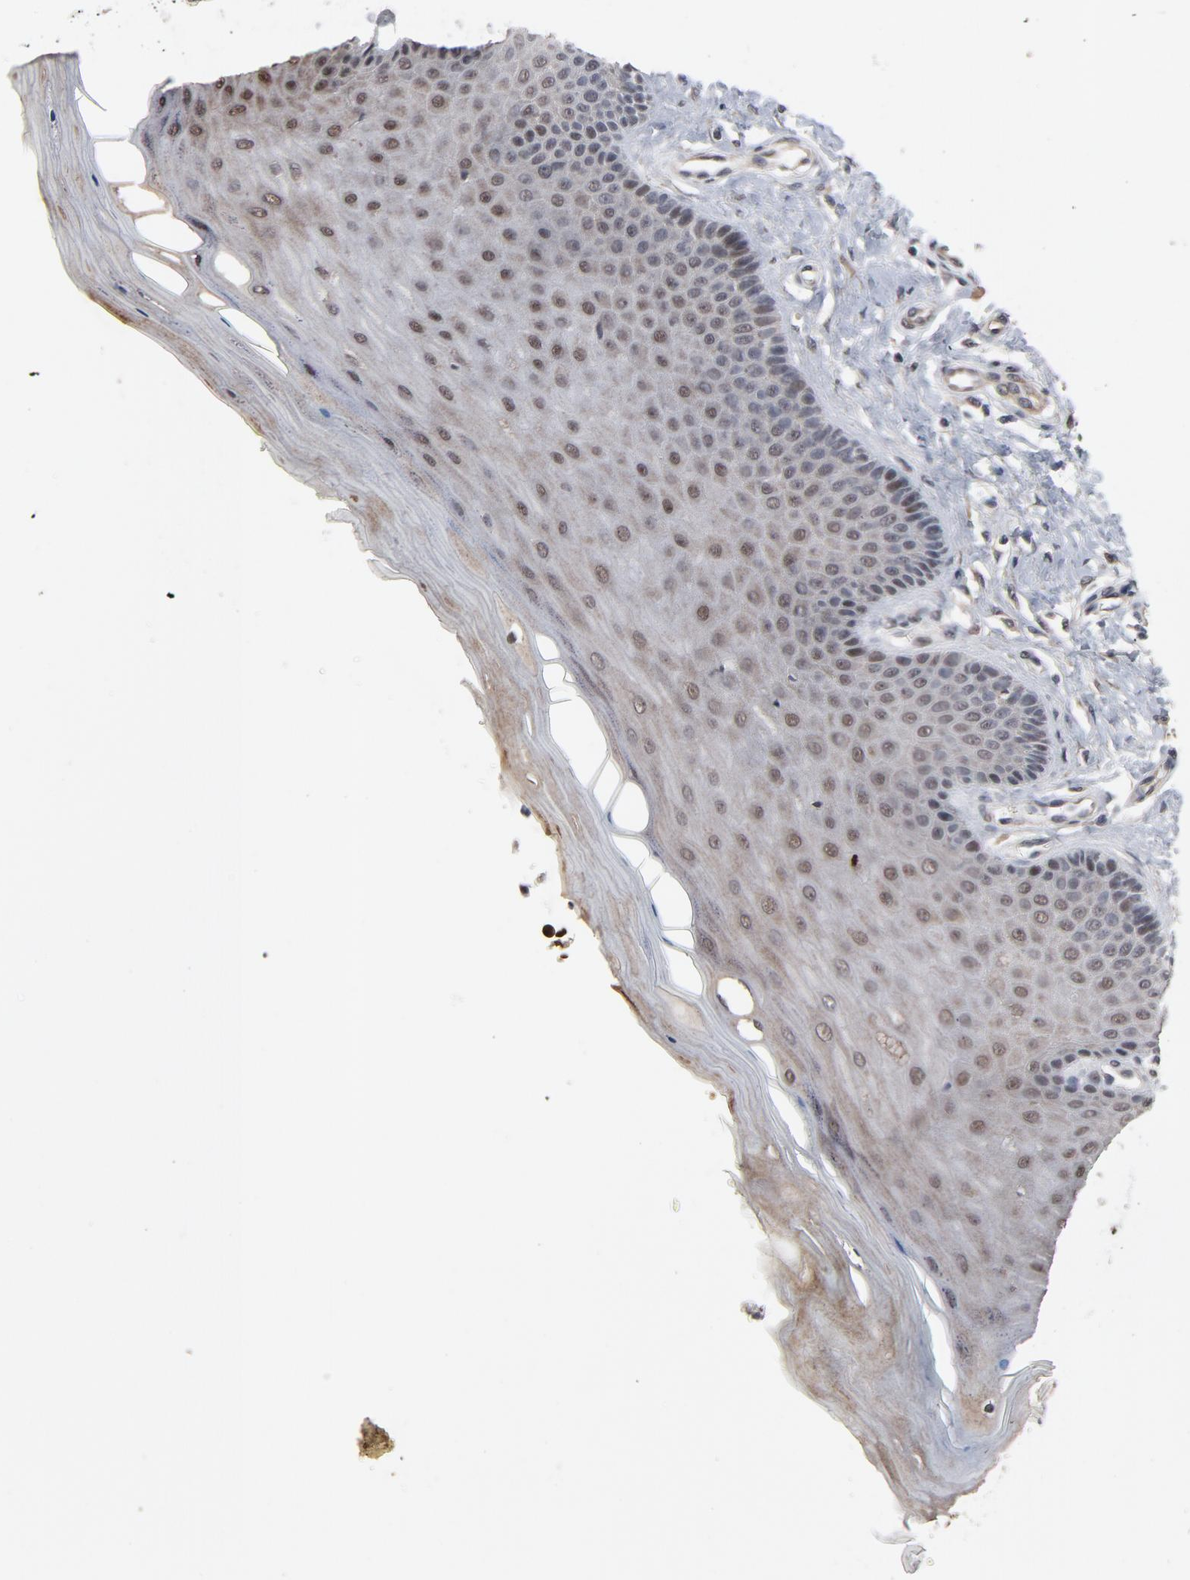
{"staining": {"intensity": "negative", "quantity": "none", "location": "none"}, "tissue": "cervix", "cell_type": "Glandular cells", "image_type": "normal", "snomed": [{"axis": "morphology", "description": "Normal tissue, NOS"}, {"axis": "topography", "description": "Cervix"}], "caption": "Immunohistochemistry image of unremarkable cervix: cervix stained with DAB (3,3'-diaminobenzidine) displays no significant protein staining in glandular cells. (DAB immunohistochemistry, high magnification).", "gene": "RTL5", "patient": {"sex": "female", "age": 55}}